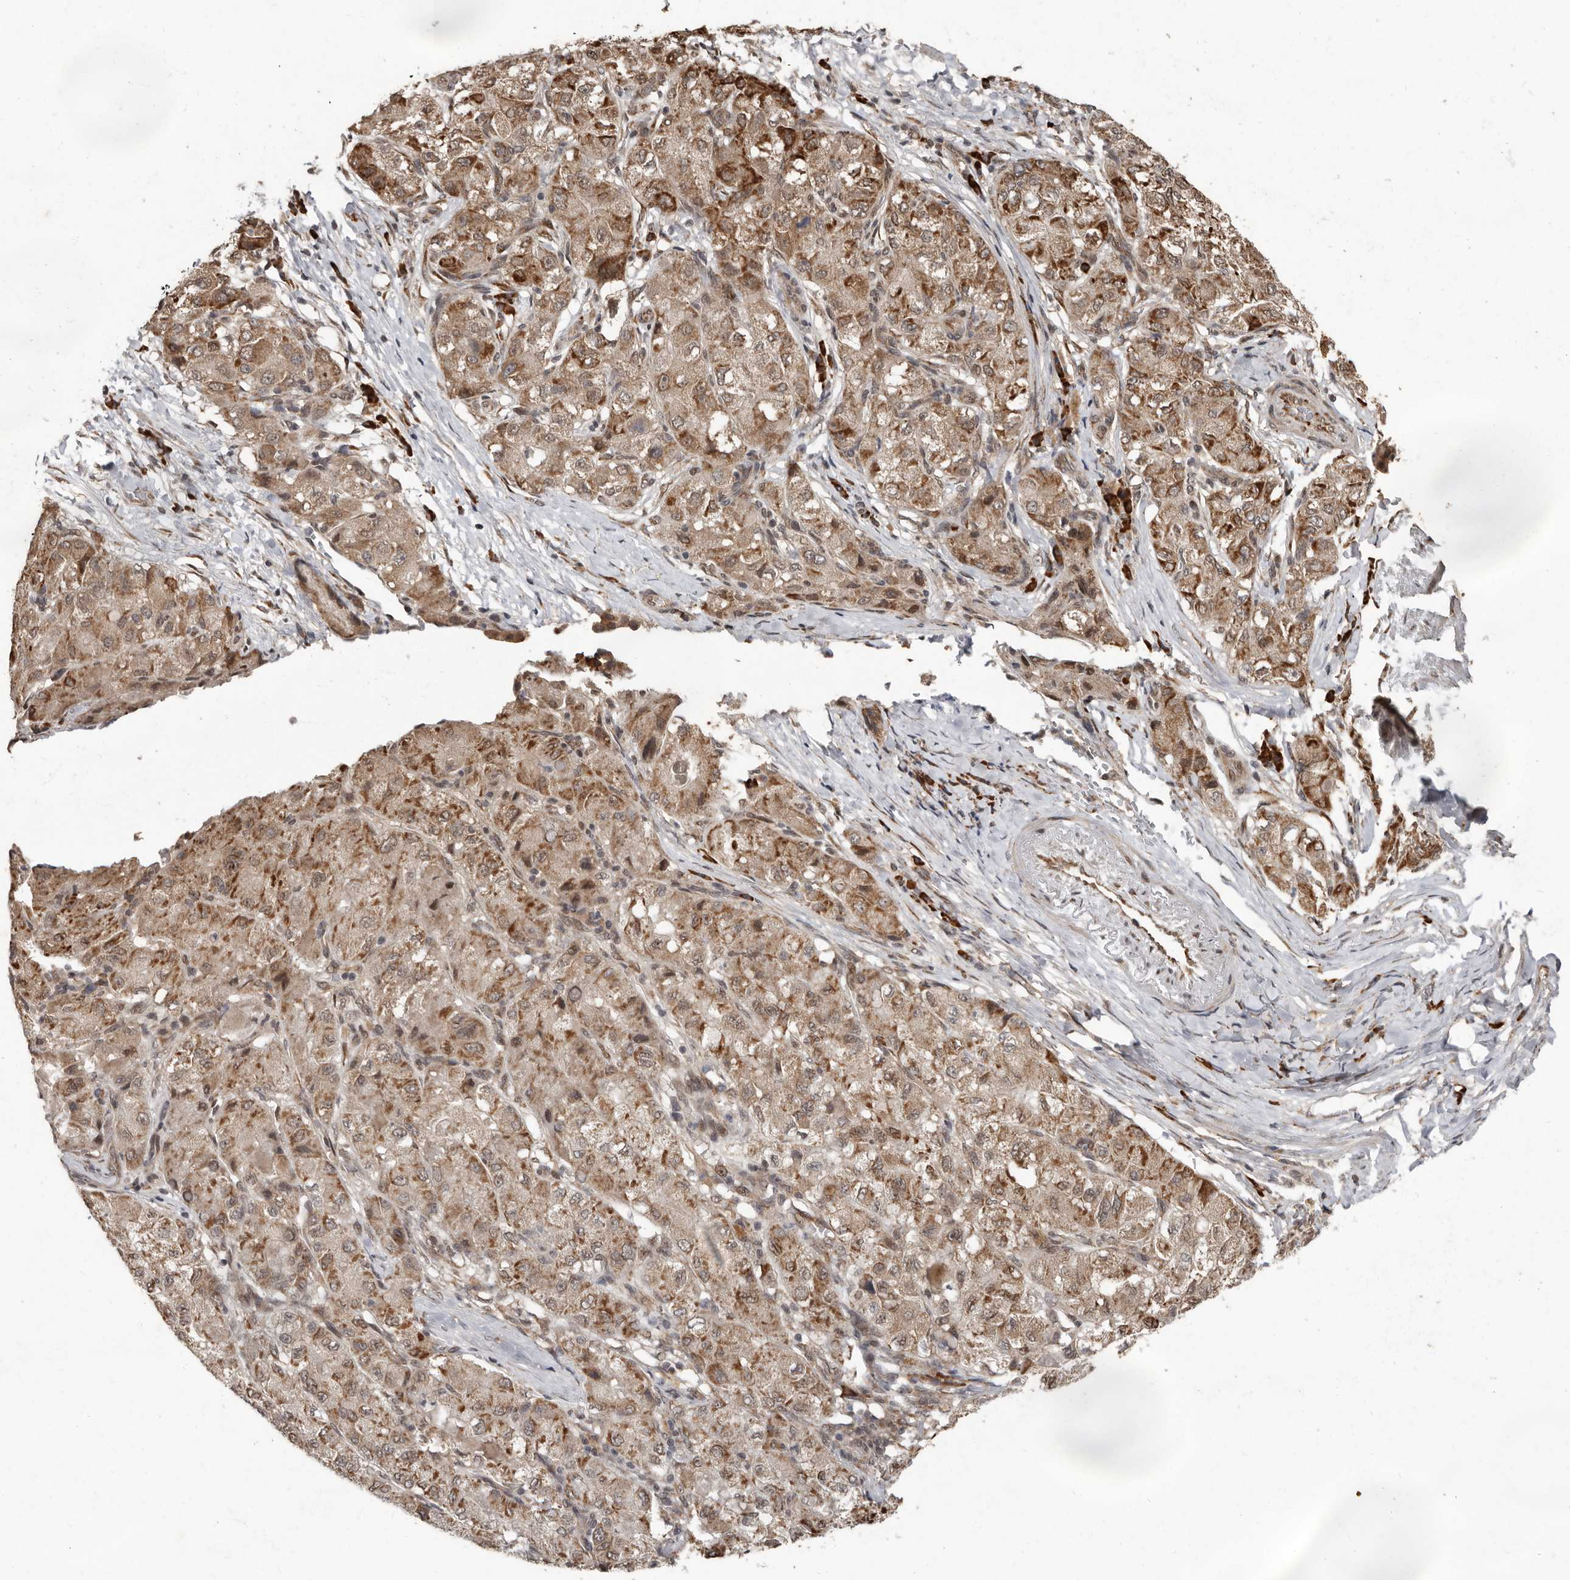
{"staining": {"intensity": "moderate", "quantity": ">75%", "location": "cytoplasmic/membranous"}, "tissue": "liver cancer", "cell_type": "Tumor cells", "image_type": "cancer", "snomed": [{"axis": "morphology", "description": "Carcinoma, Hepatocellular, NOS"}, {"axis": "topography", "description": "Liver"}], "caption": "Immunohistochemical staining of liver cancer (hepatocellular carcinoma) displays moderate cytoplasmic/membranous protein staining in about >75% of tumor cells.", "gene": "LRGUK", "patient": {"sex": "male", "age": 80}}